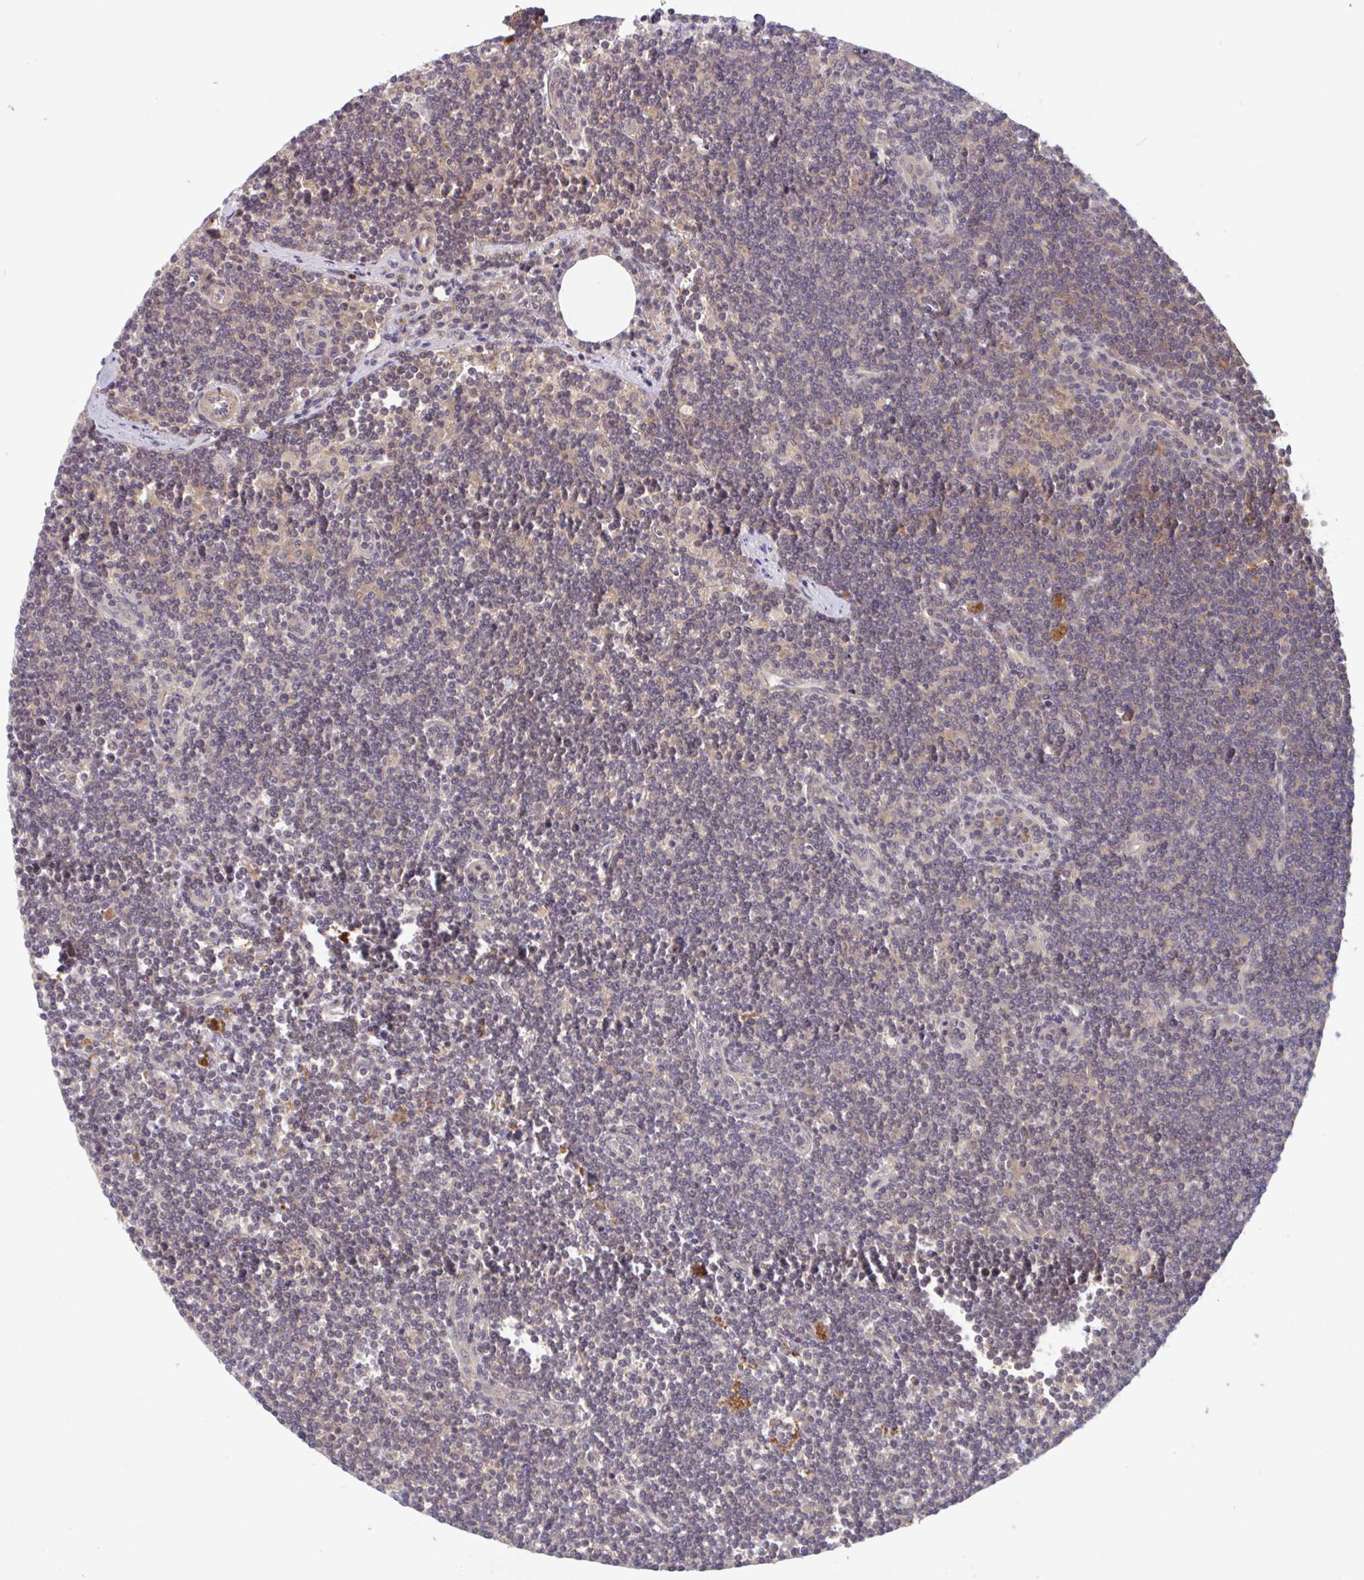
{"staining": {"intensity": "negative", "quantity": "none", "location": "none"}, "tissue": "lymphoma", "cell_type": "Tumor cells", "image_type": "cancer", "snomed": [{"axis": "morphology", "description": "Malignant lymphoma, non-Hodgkin's type, Low grade"}, {"axis": "topography", "description": "Lymph node"}], "caption": "Immunohistochemistry (IHC) image of neoplastic tissue: human lymphoma stained with DAB (3,3'-diaminobenzidine) displays no significant protein positivity in tumor cells.", "gene": "TIGAR", "patient": {"sex": "female", "age": 73}}